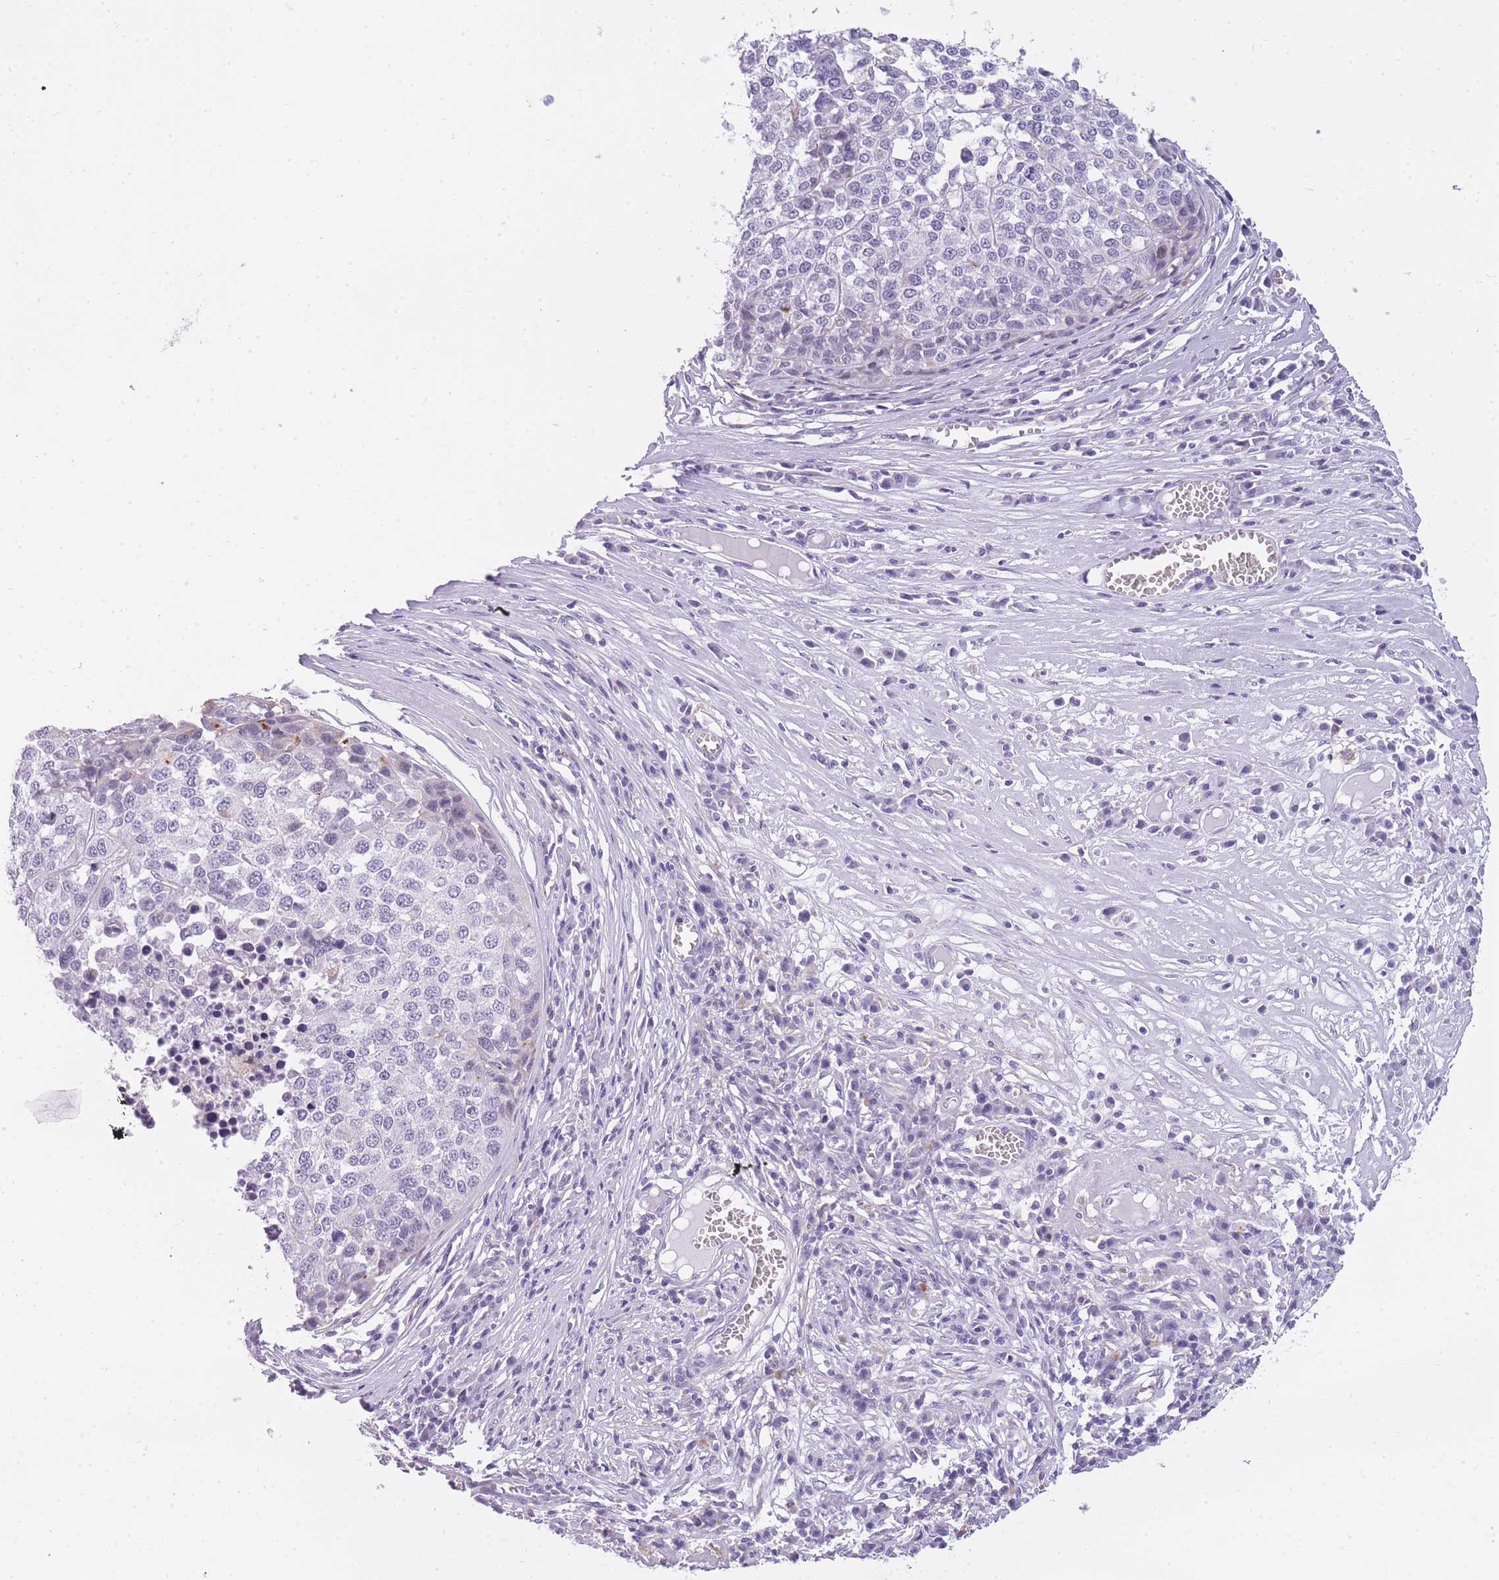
{"staining": {"intensity": "negative", "quantity": "none", "location": "none"}, "tissue": "melanoma", "cell_type": "Tumor cells", "image_type": "cancer", "snomed": [{"axis": "morphology", "description": "Malignant melanoma, Metastatic site"}, {"axis": "topography", "description": "Lymph node"}], "caption": "Immunohistochemistry of human malignant melanoma (metastatic site) reveals no expression in tumor cells.", "gene": "RADX", "patient": {"sex": "male", "age": 44}}